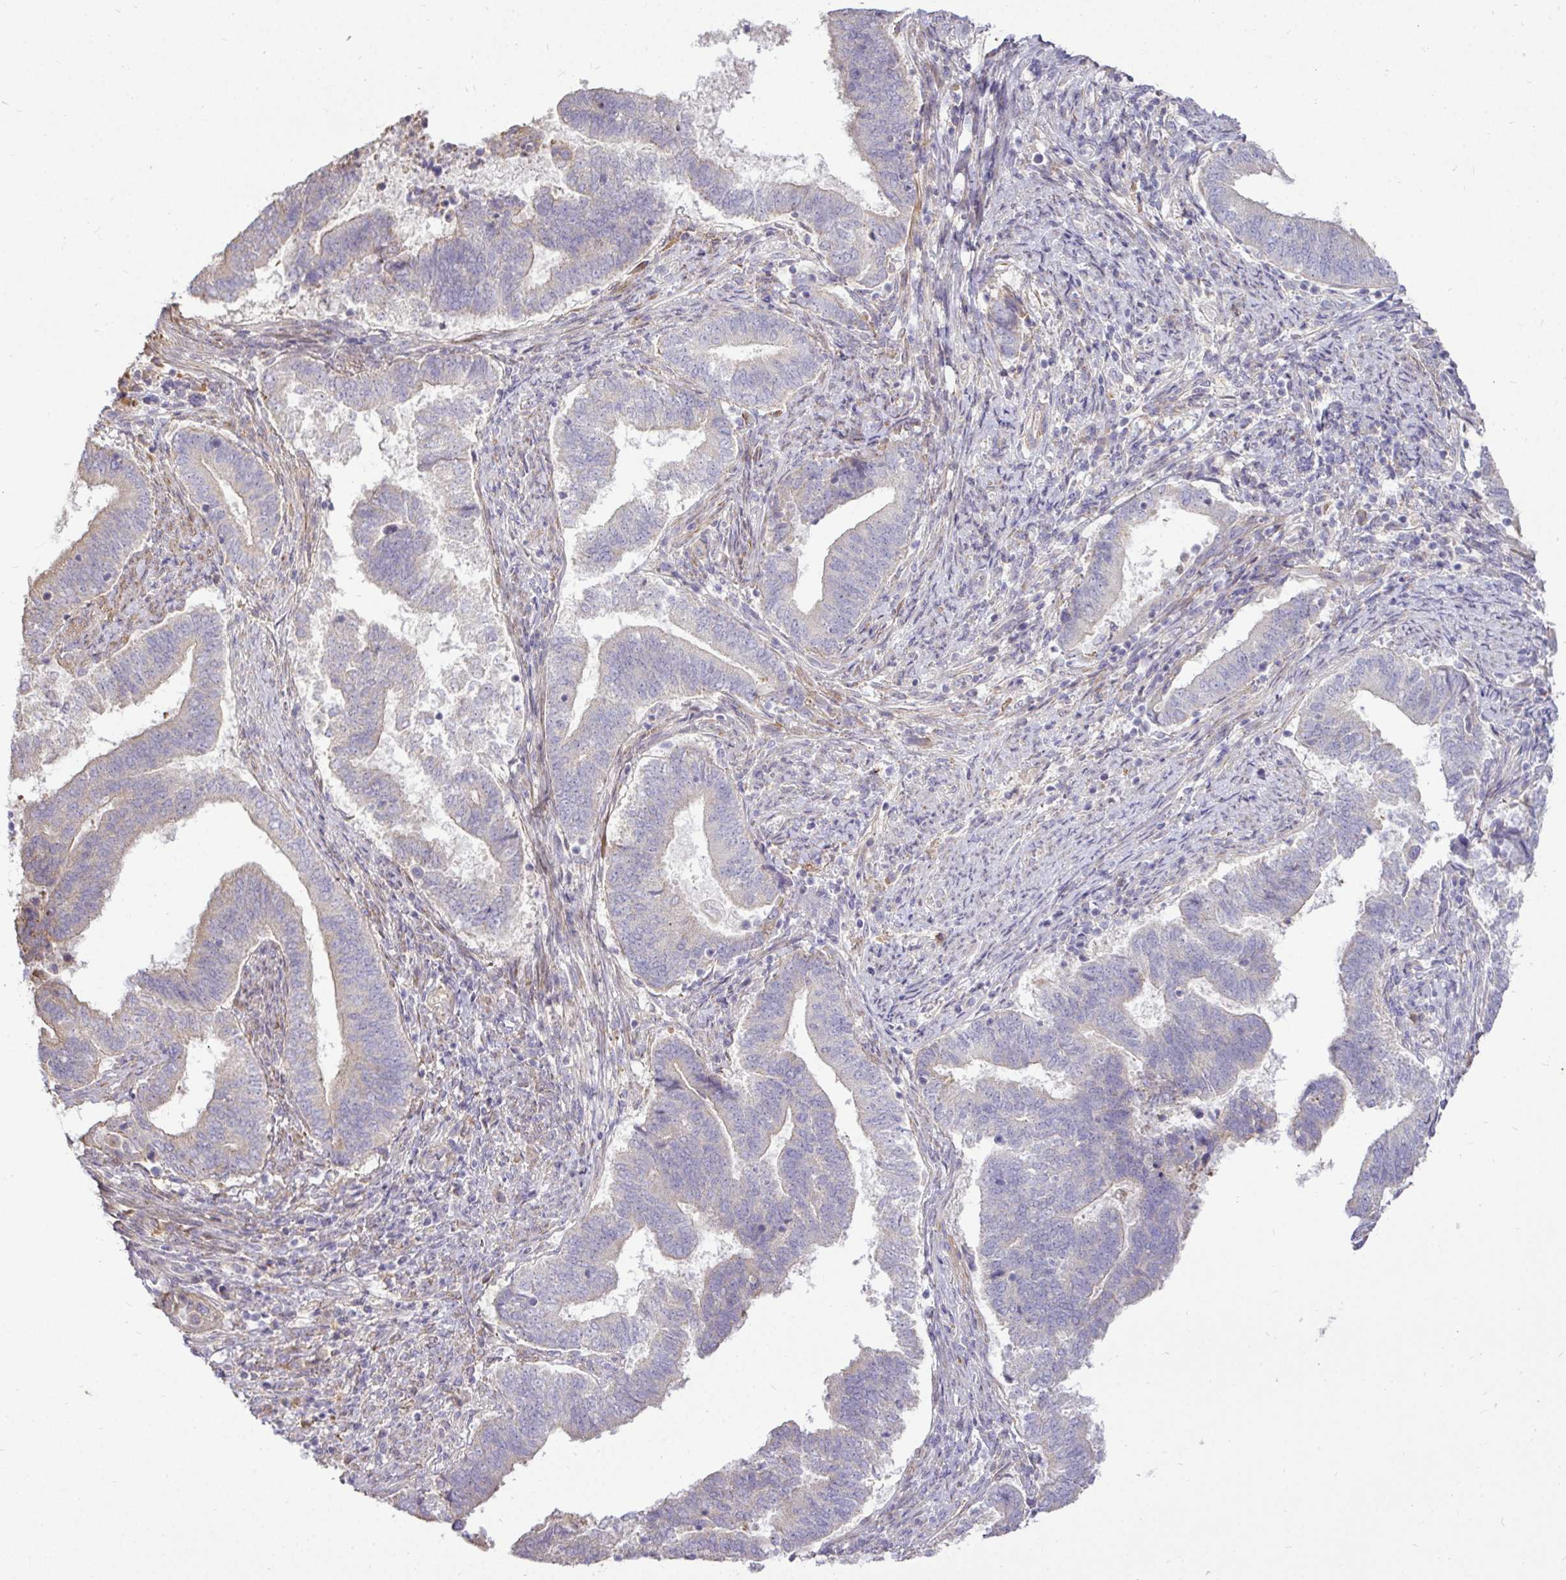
{"staining": {"intensity": "moderate", "quantity": "<25%", "location": "cytoplasmic/membranous"}, "tissue": "endometrial cancer", "cell_type": "Tumor cells", "image_type": "cancer", "snomed": [{"axis": "morphology", "description": "Adenocarcinoma, NOS"}, {"axis": "topography", "description": "Endometrium"}], "caption": "The immunohistochemical stain shows moderate cytoplasmic/membranous staining in tumor cells of endometrial cancer (adenocarcinoma) tissue.", "gene": "STRIP1", "patient": {"sex": "female", "age": 65}}